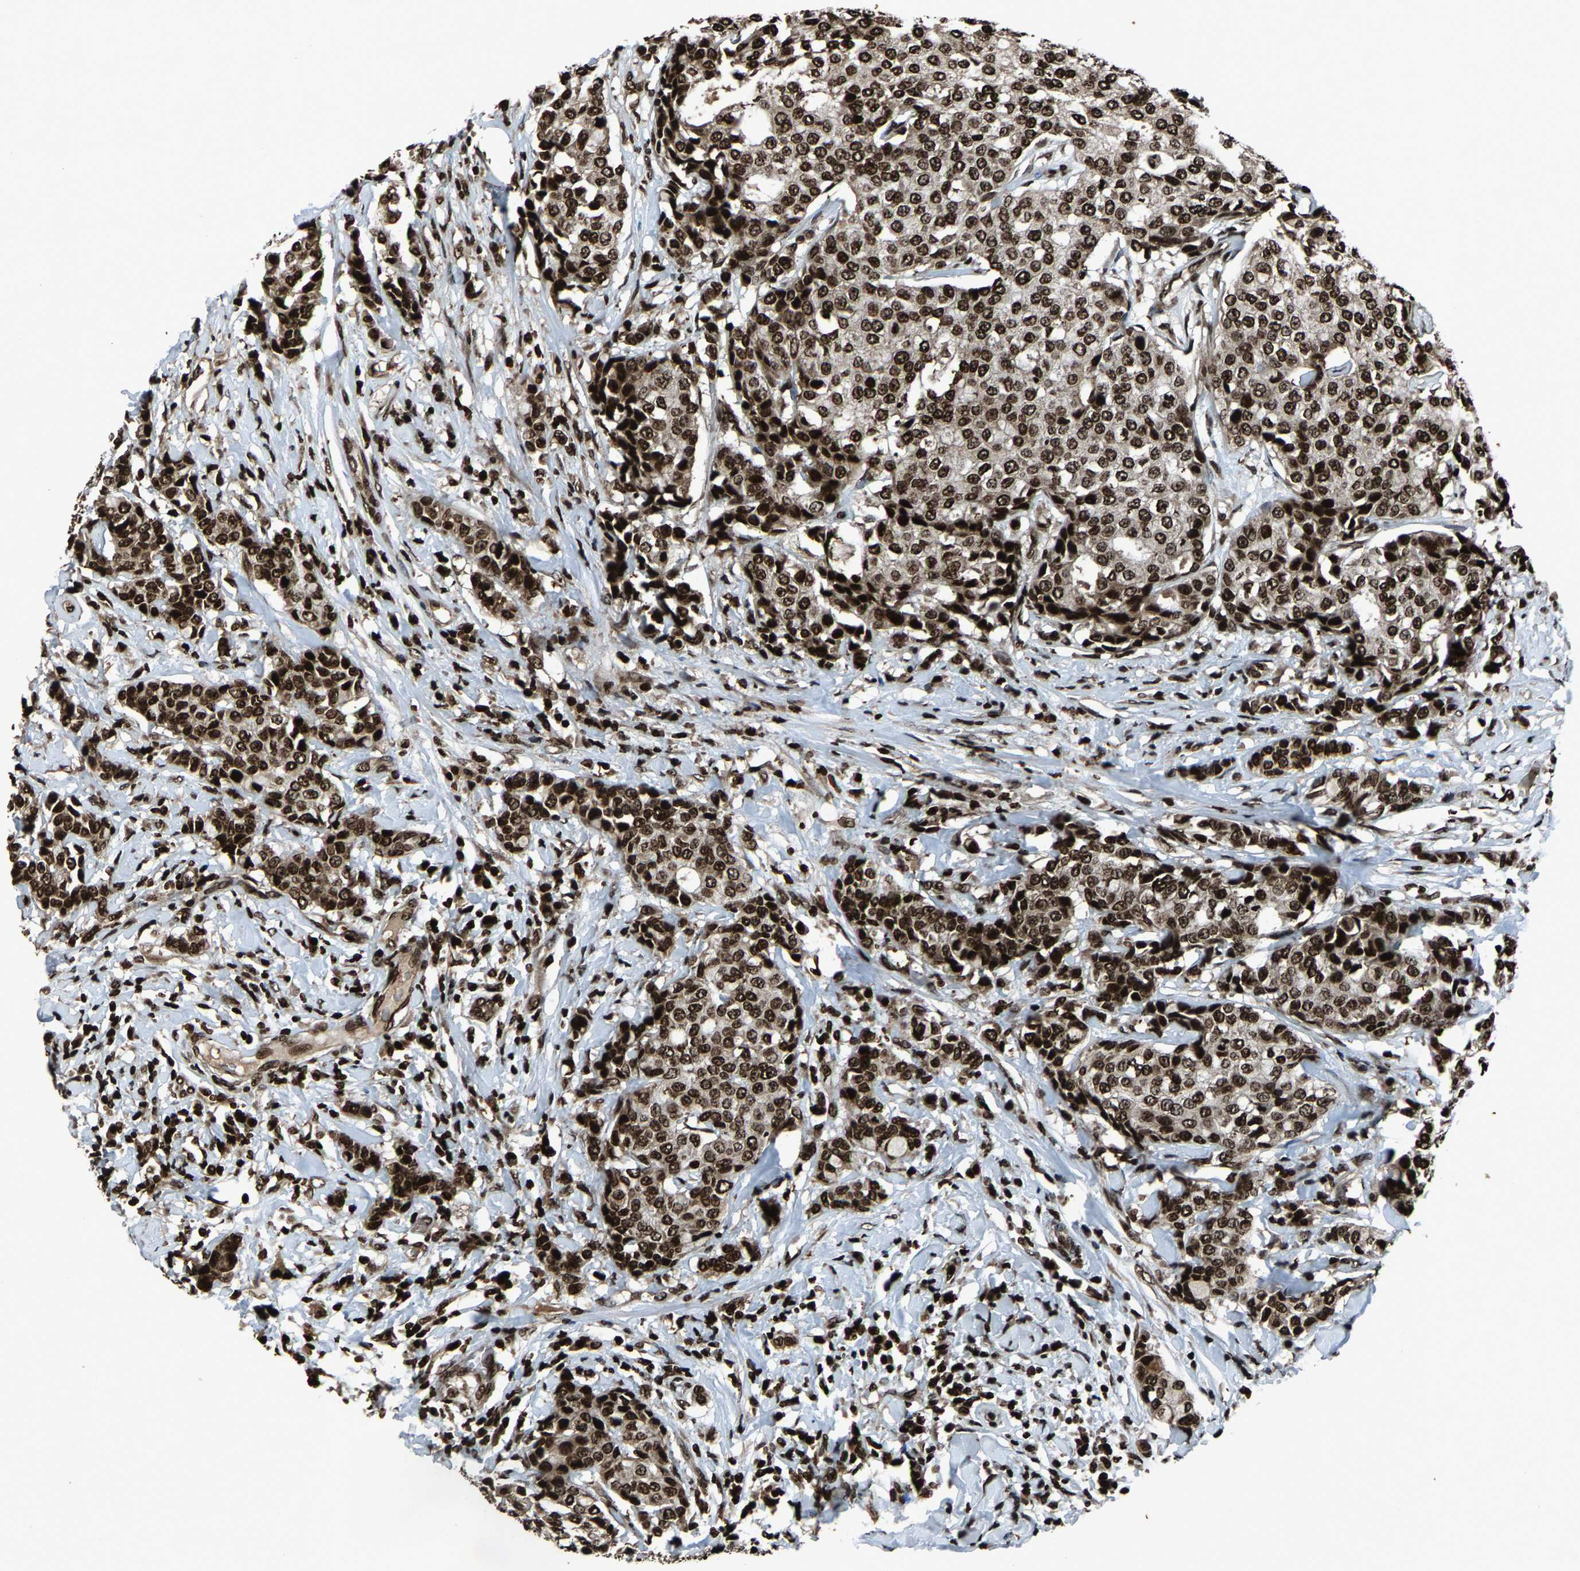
{"staining": {"intensity": "strong", "quantity": ">75%", "location": "nuclear"}, "tissue": "breast cancer", "cell_type": "Tumor cells", "image_type": "cancer", "snomed": [{"axis": "morphology", "description": "Duct carcinoma"}, {"axis": "topography", "description": "Breast"}], "caption": "This photomicrograph exhibits immunohistochemistry (IHC) staining of human intraductal carcinoma (breast), with high strong nuclear staining in about >75% of tumor cells.", "gene": "H4C1", "patient": {"sex": "female", "age": 27}}